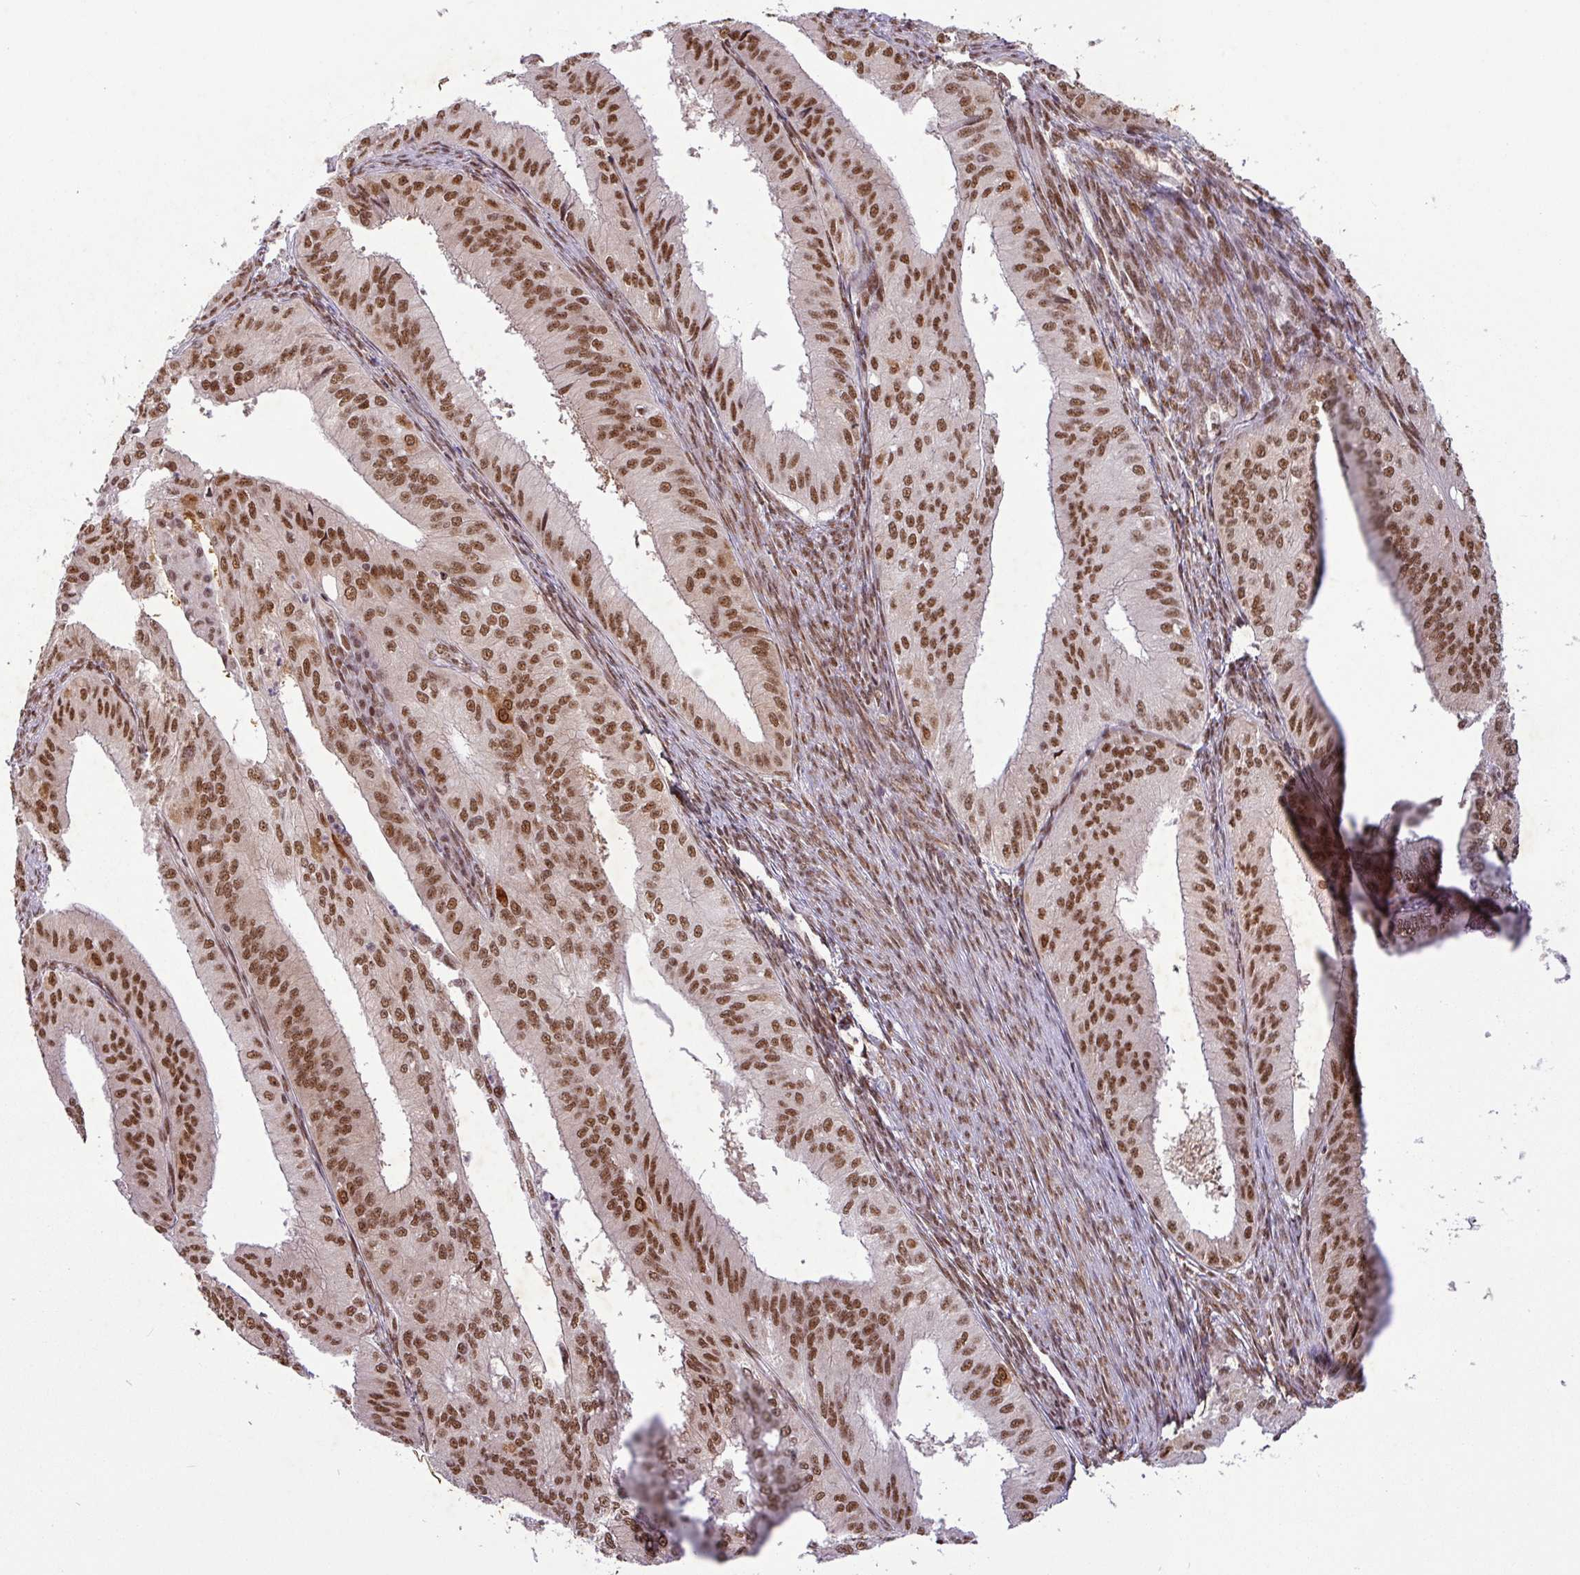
{"staining": {"intensity": "strong", "quantity": ">75%", "location": "nuclear"}, "tissue": "endometrial cancer", "cell_type": "Tumor cells", "image_type": "cancer", "snomed": [{"axis": "morphology", "description": "Adenocarcinoma, NOS"}, {"axis": "topography", "description": "Endometrium"}], "caption": "Protein expression by immunohistochemistry shows strong nuclear expression in about >75% of tumor cells in adenocarcinoma (endometrial). (DAB IHC, brown staining for protein, blue staining for nuclei).", "gene": "SRSF2", "patient": {"sex": "female", "age": 50}}